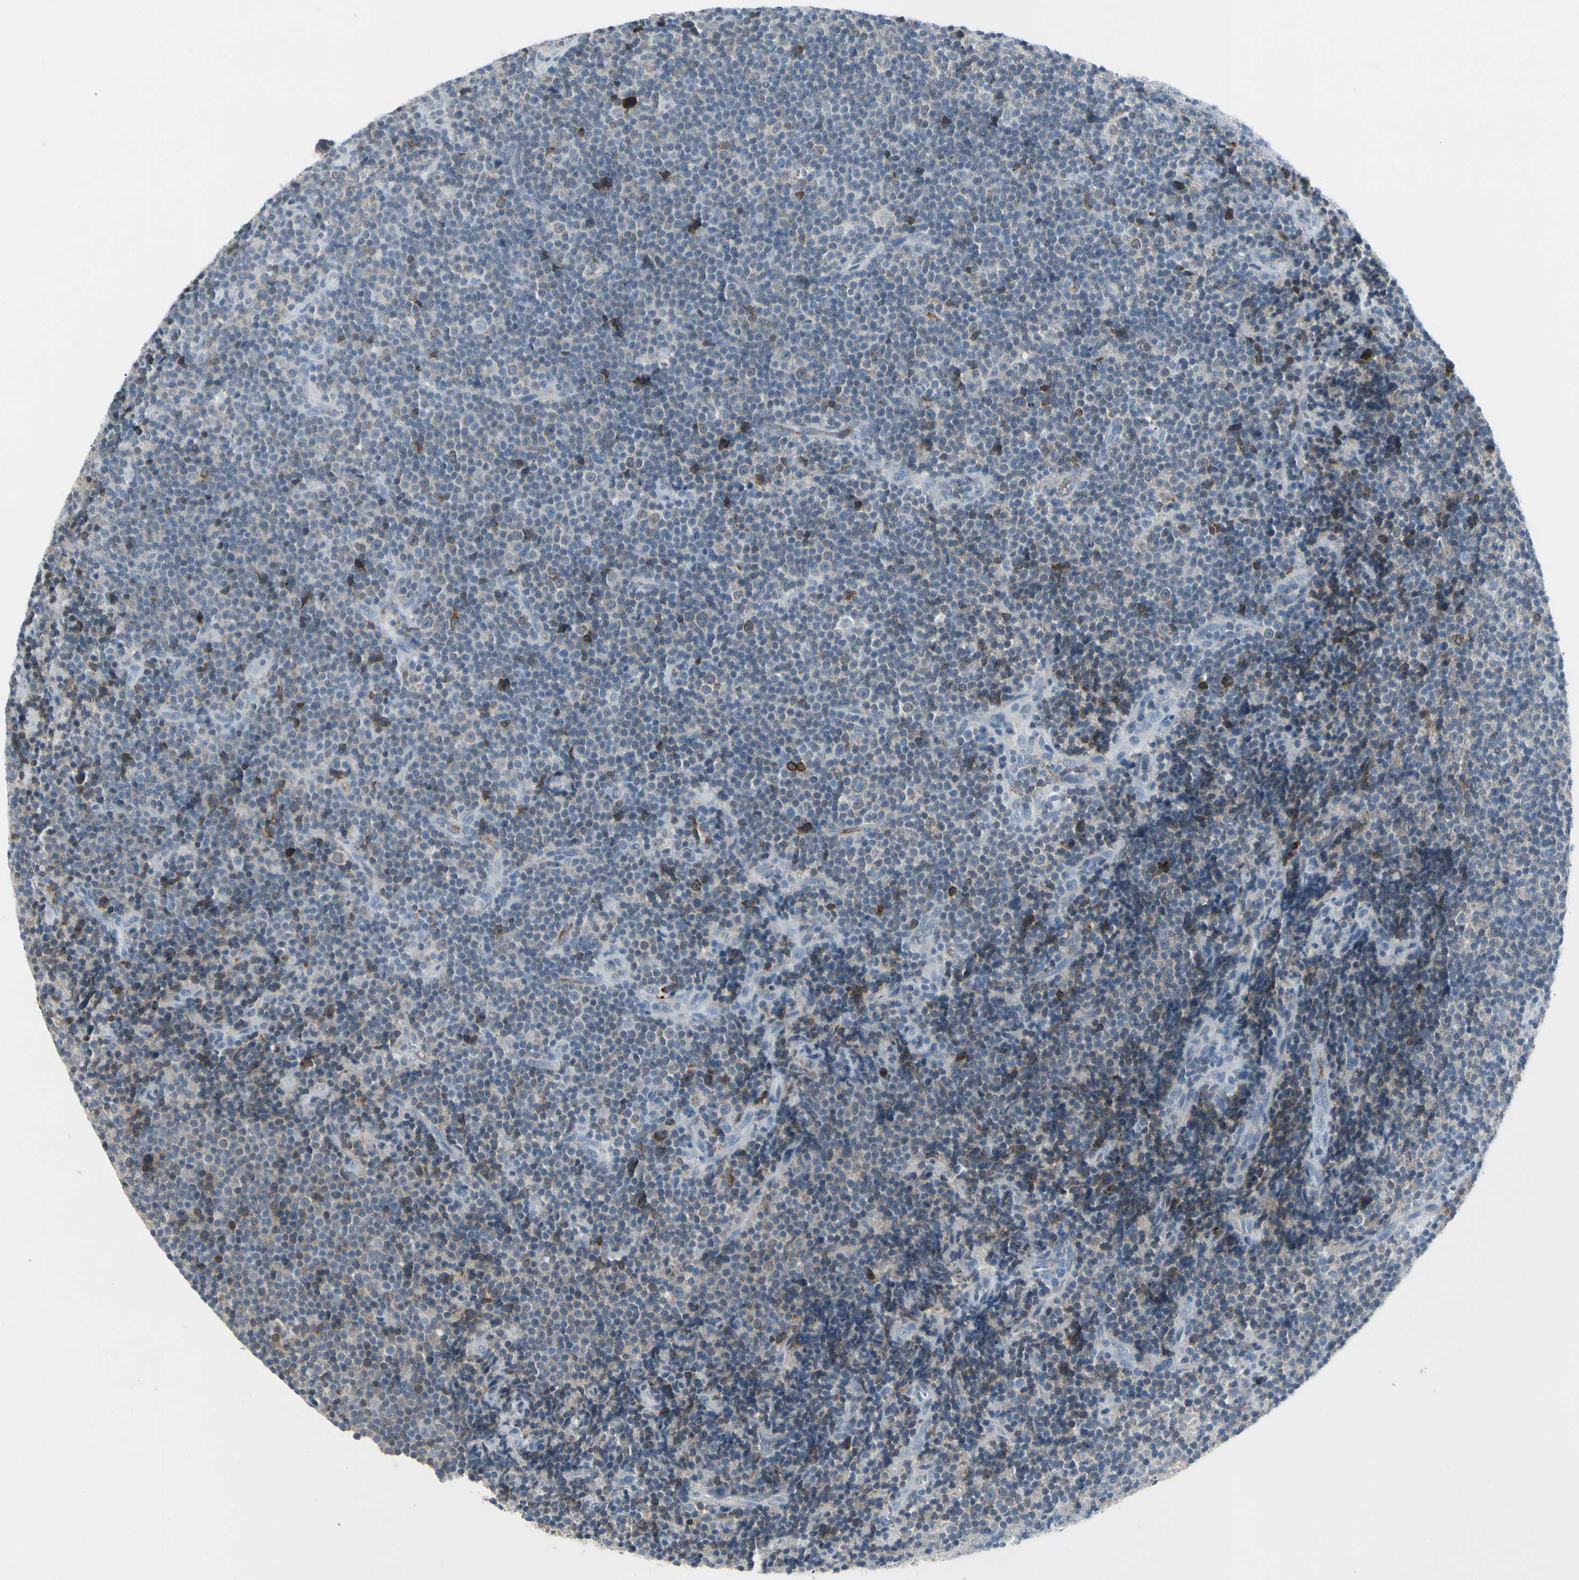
{"staining": {"intensity": "moderate", "quantity": "<25%", "location": "cytoplasmic/membranous"}, "tissue": "lymphoma", "cell_type": "Tumor cells", "image_type": "cancer", "snomed": [{"axis": "morphology", "description": "Malignant lymphoma, non-Hodgkin's type, Low grade"}, {"axis": "topography", "description": "Lymph node"}], "caption": "A micrograph of human malignant lymphoma, non-Hodgkin's type (low-grade) stained for a protein exhibits moderate cytoplasmic/membranous brown staining in tumor cells.", "gene": "IGHM", "patient": {"sex": "female", "age": 67}}